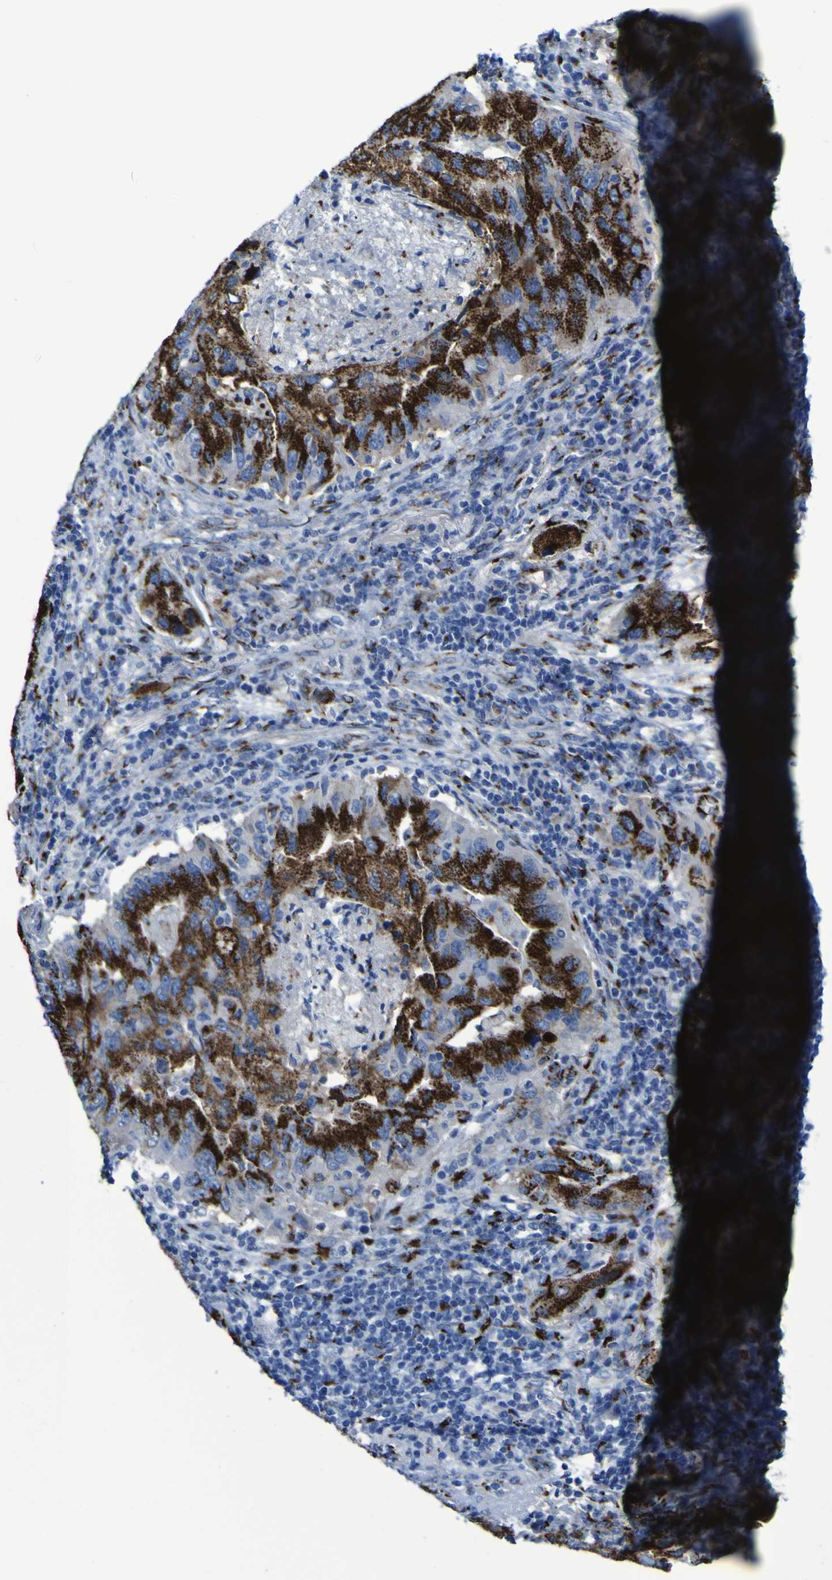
{"staining": {"intensity": "strong", "quantity": ">75%", "location": "cytoplasmic/membranous"}, "tissue": "lung cancer", "cell_type": "Tumor cells", "image_type": "cancer", "snomed": [{"axis": "morphology", "description": "Adenocarcinoma, NOS"}, {"axis": "topography", "description": "Lung"}], "caption": "The histopathology image displays a brown stain indicating the presence of a protein in the cytoplasmic/membranous of tumor cells in lung adenocarcinoma.", "gene": "GOLM1", "patient": {"sex": "female", "age": 65}}